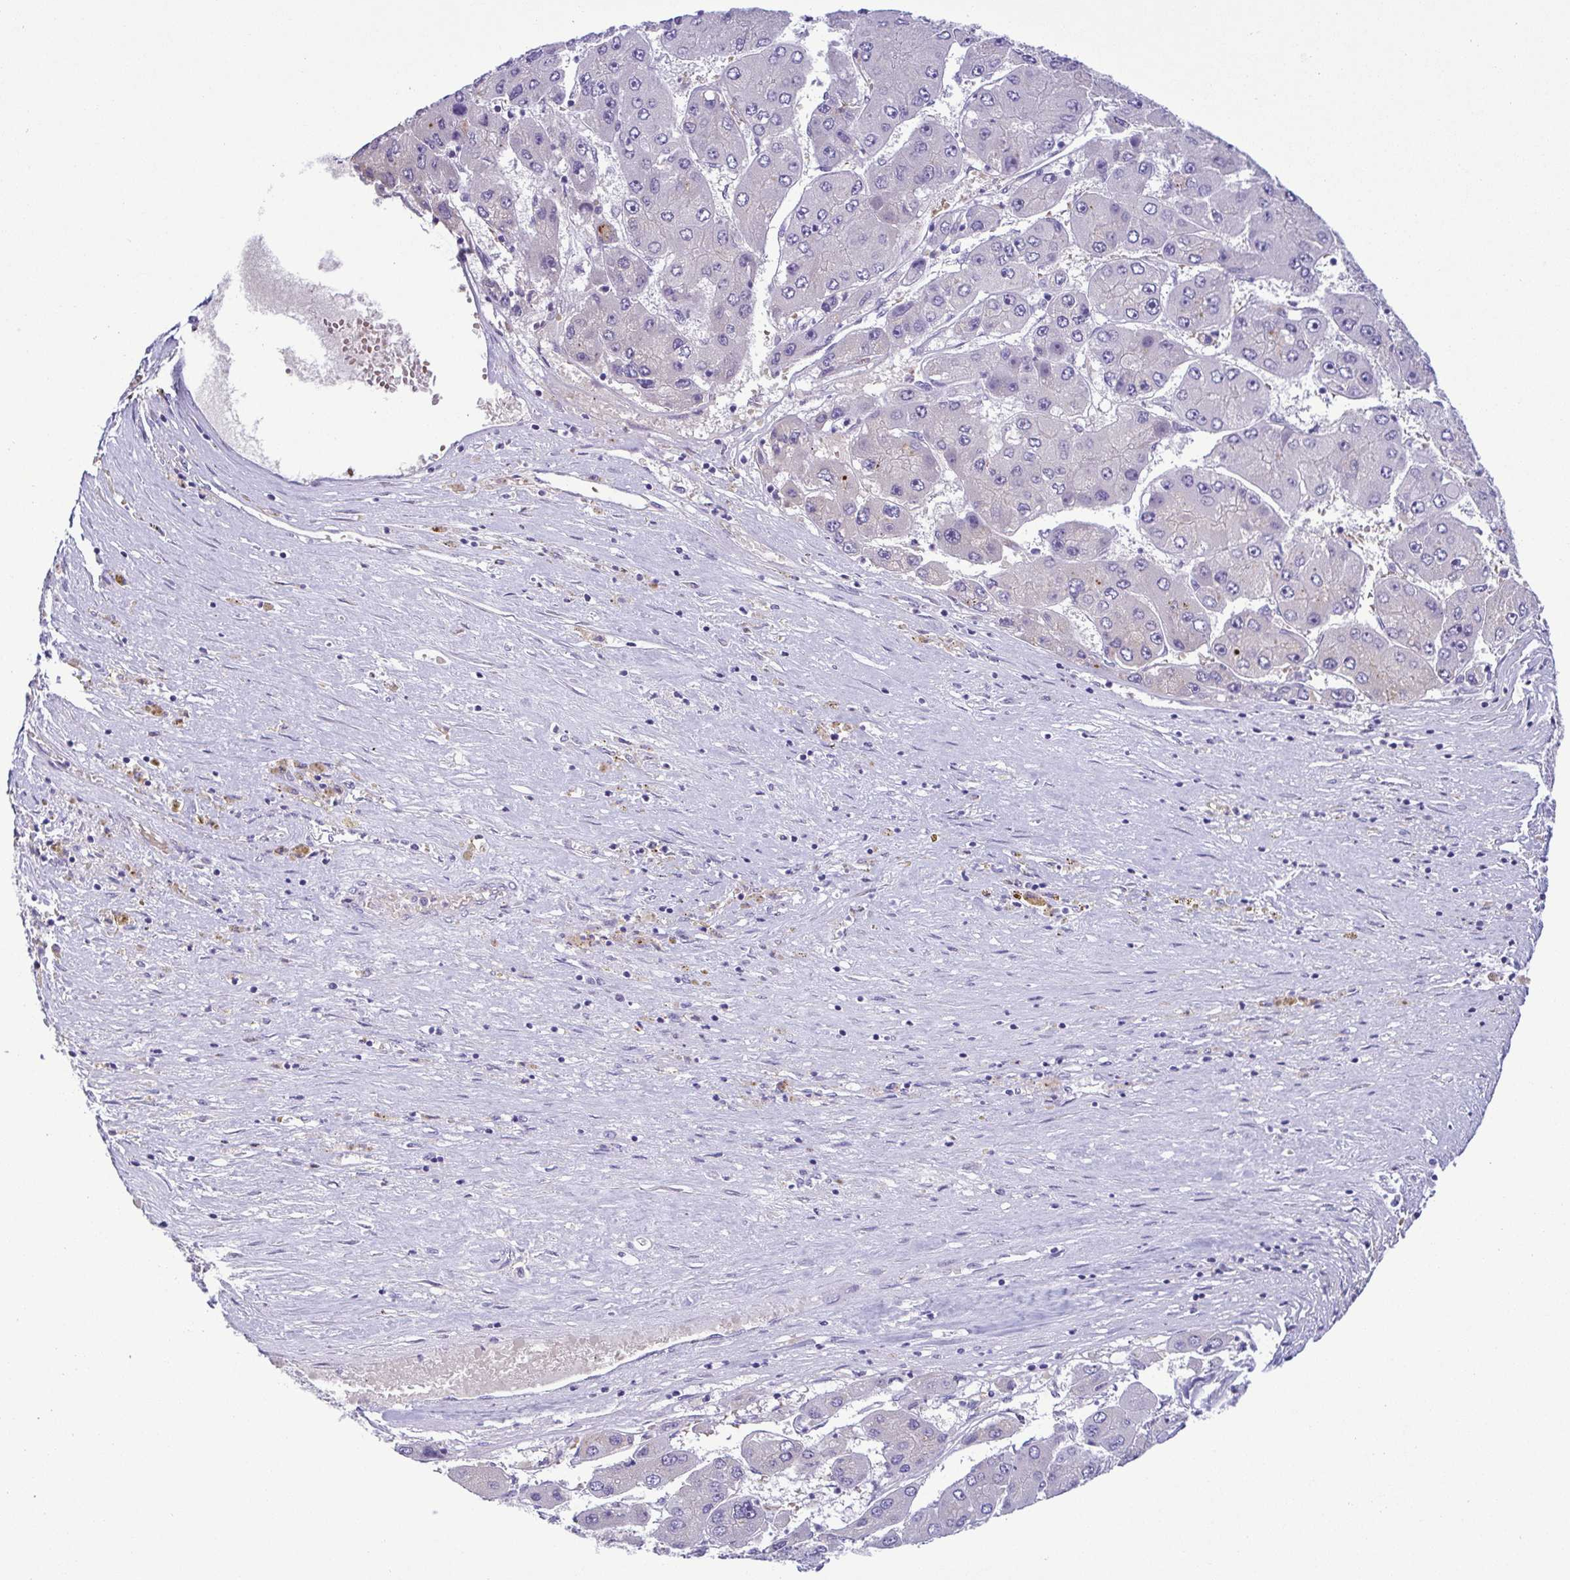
{"staining": {"intensity": "negative", "quantity": "none", "location": "none"}, "tissue": "liver cancer", "cell_type": "Tumor cells", "image_type": "cancer", "snomed": [{"axis": "morphology", "description": "Carcinoma, Hepatocellular, NOS"}, {"axis": "topography", "description": "Liver"}], "caption": "An image of human liver cancer (hepatocellular carcinoma) is negative for staining in tumor cells. (Immunohistochemistry (ihc), brightfield microscopy, high magnification).", "gene": "TIPIN", "patient": {"sex": "female", "age": 61}}